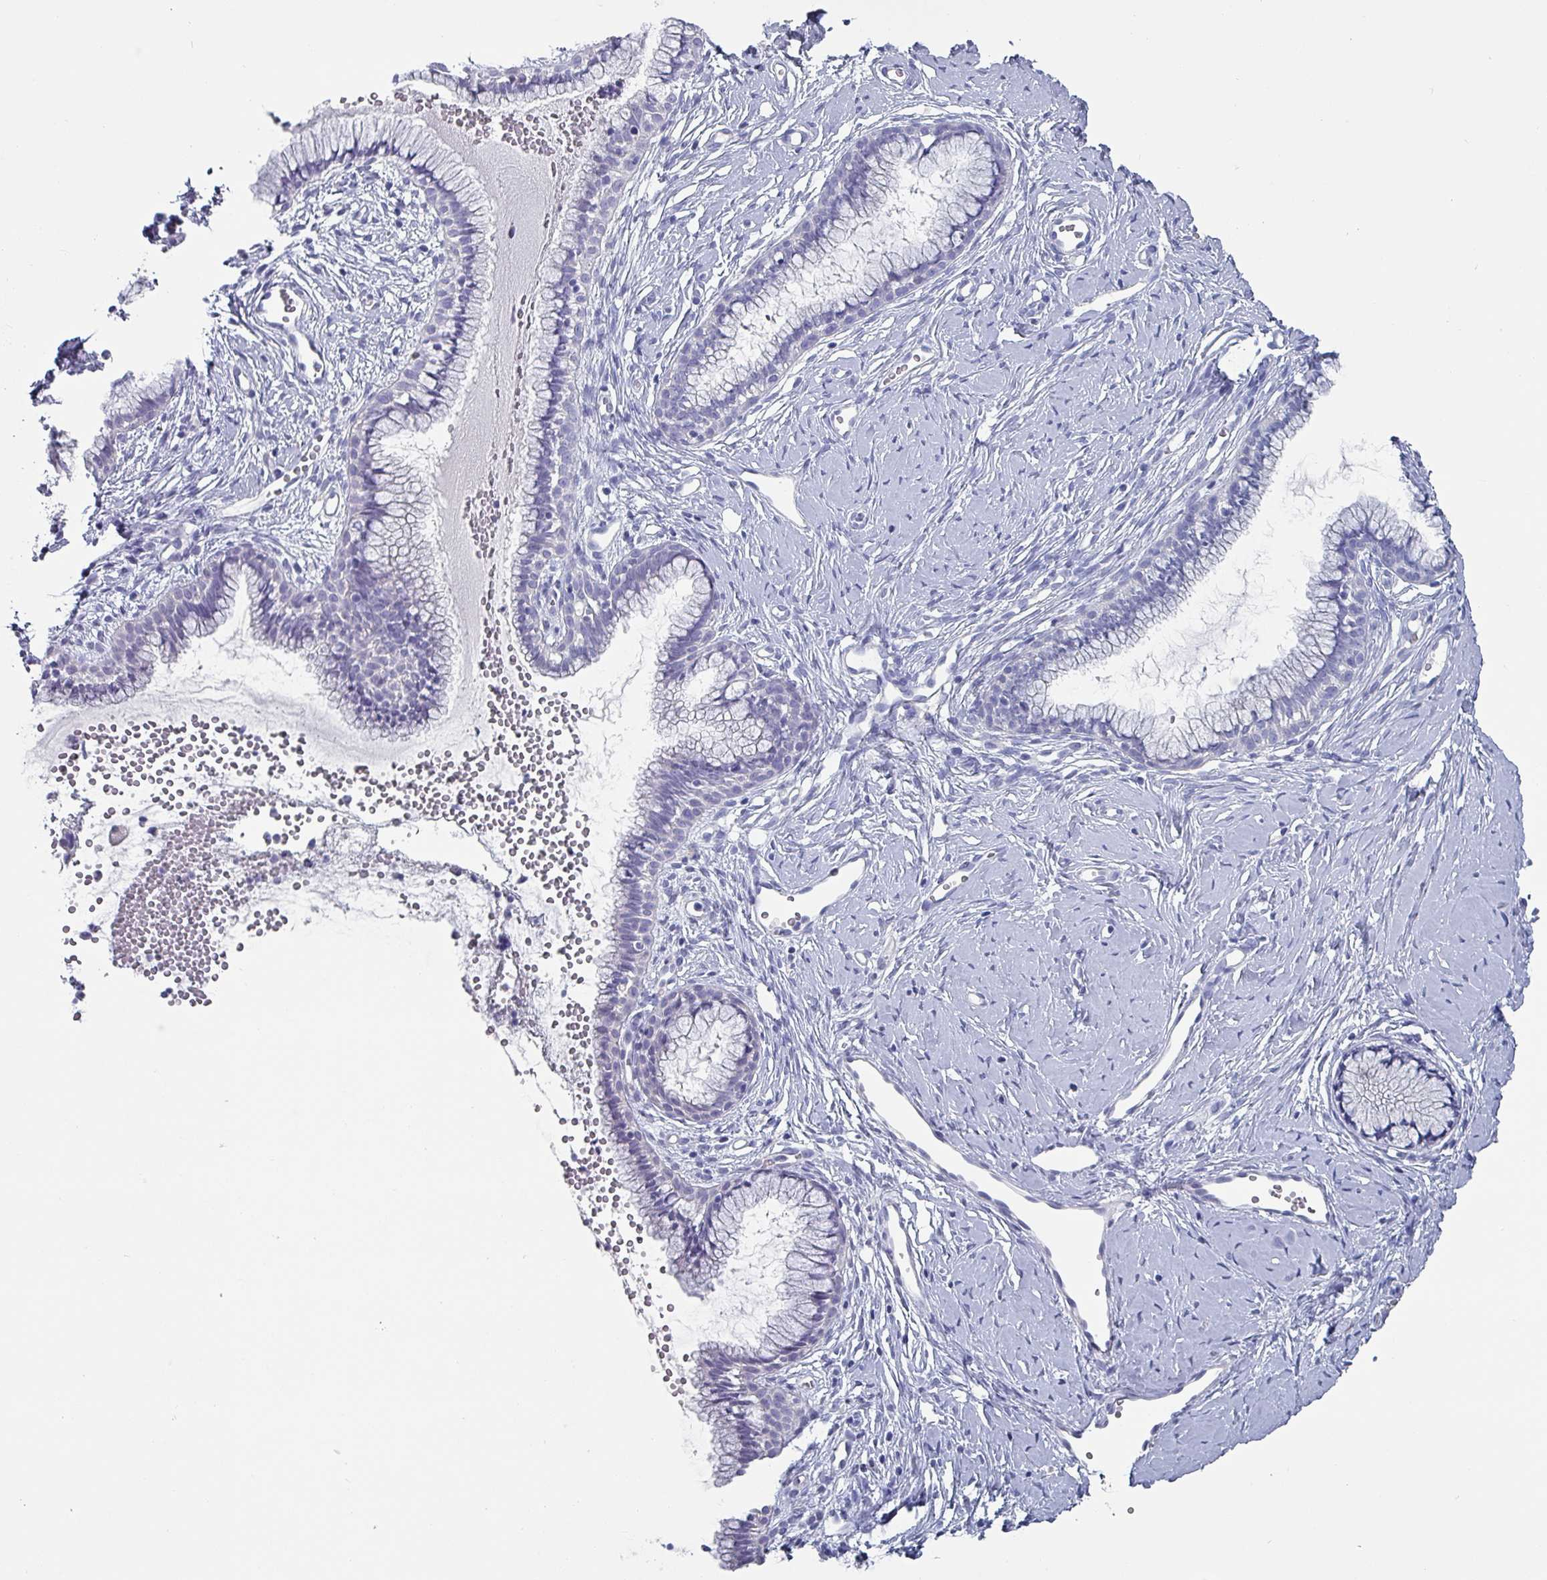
{"staining": {"intensity": "negative", "quantity": "none", "location": "none"}, "tissue": "cervix", "cell_type": "Glandular cells", "image_type": "normal", "snomed": [{"axis": "morphology", "description": "Normal tissue, NOS"}, {"axis": "topography", "description": "Cervix"}], "caption": "Image shows no significant protein expression in glandular cells of unremarkable cervix. (DAB (3,3'-diaminobenzidine) immunohistochemistry visualized using brightfield microscopy, high magnification).", "gene": "INS", "patient": {"sex": "female", "age": 40}}